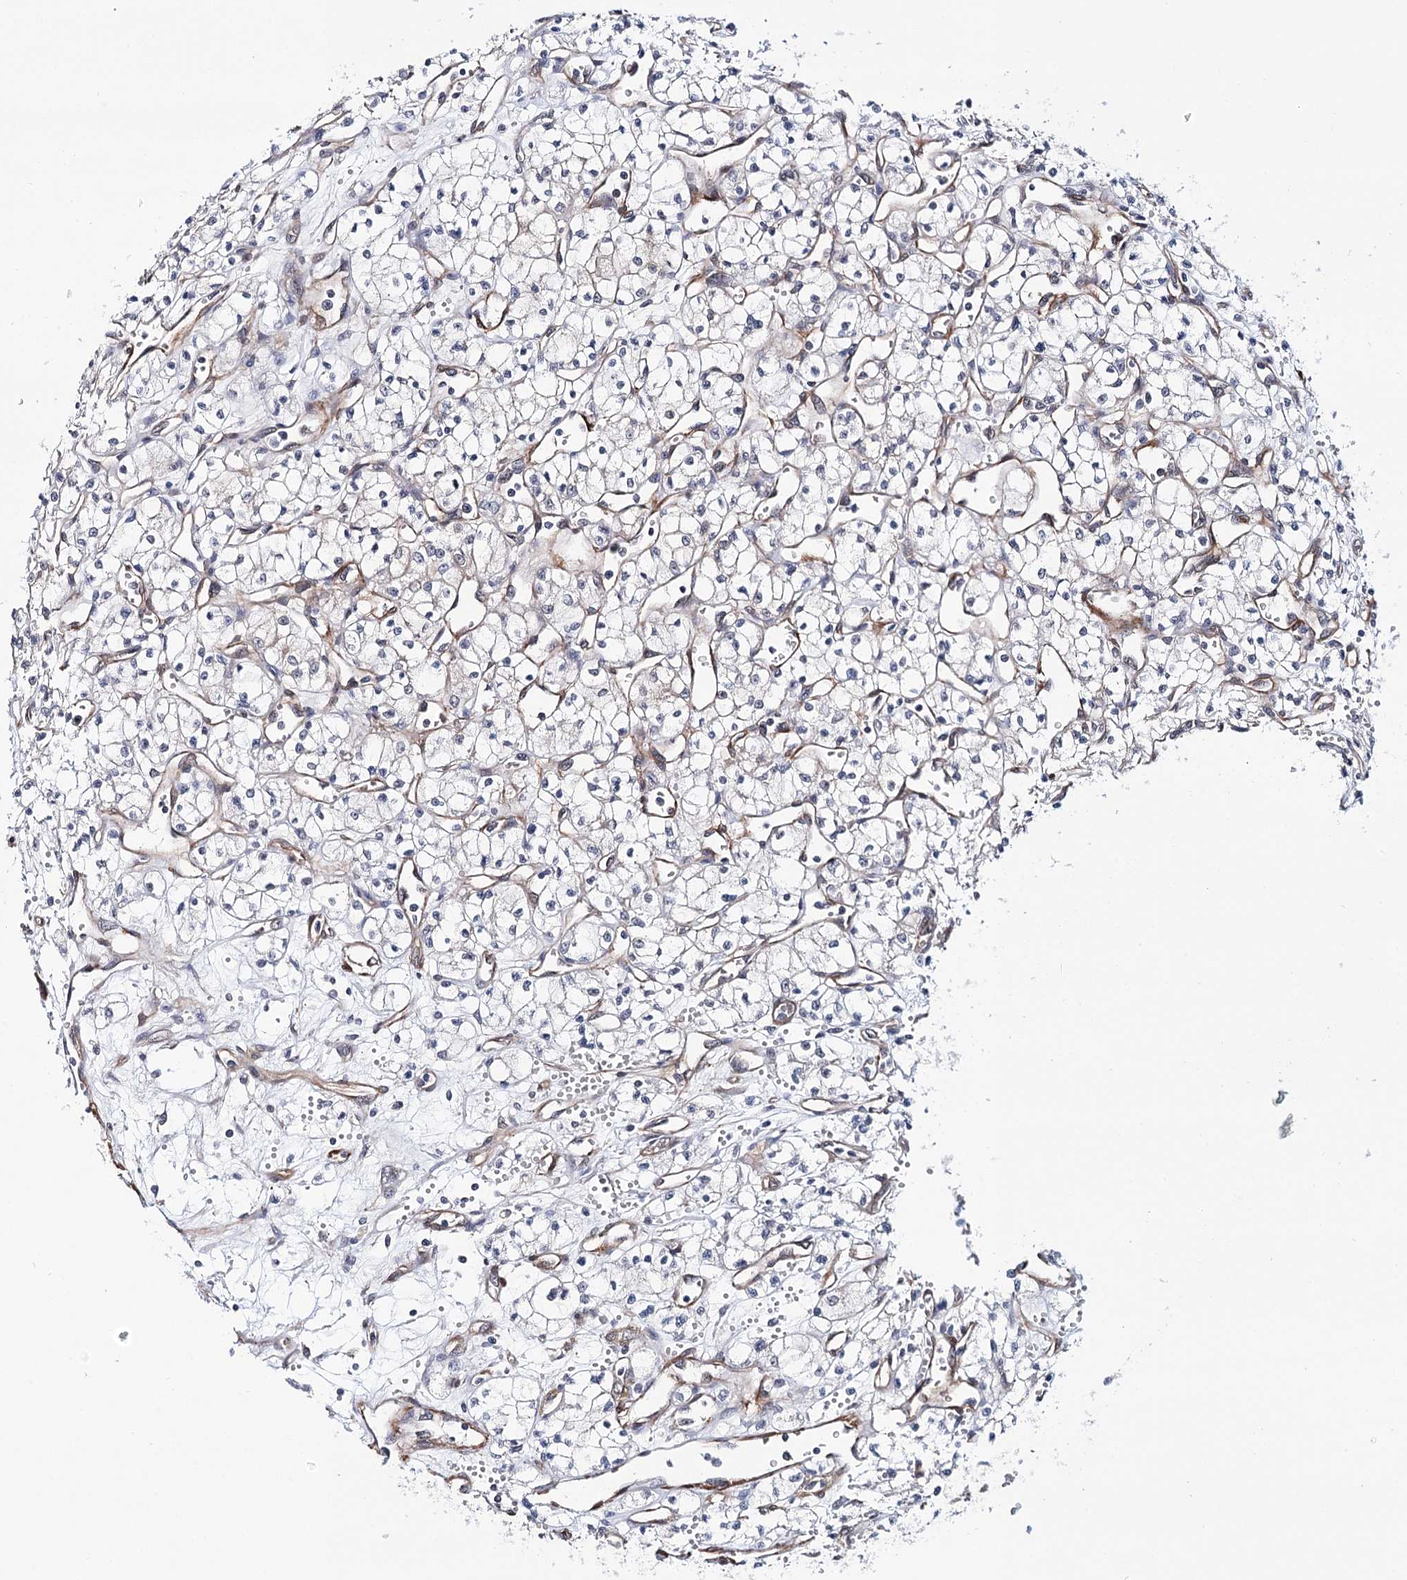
{"staining": {"intensity": "negative", "quantity": "none", "location": "none"}, "tissue": "renal cancer", "cell_type": "Tumor cells", "image_type": "cancer", "snomed": [{"axis": "morphology", "description": "Adenocarcinoma, NOS"}, {"axis": "topography", "description": "Kidney"}], "caption": "The image exhibits no significant positivity in tumor cells of renal cancer (adenocarcinoma).", "gene": "PPP2R5B", "patient": {"sex": "male", "age": 59}}